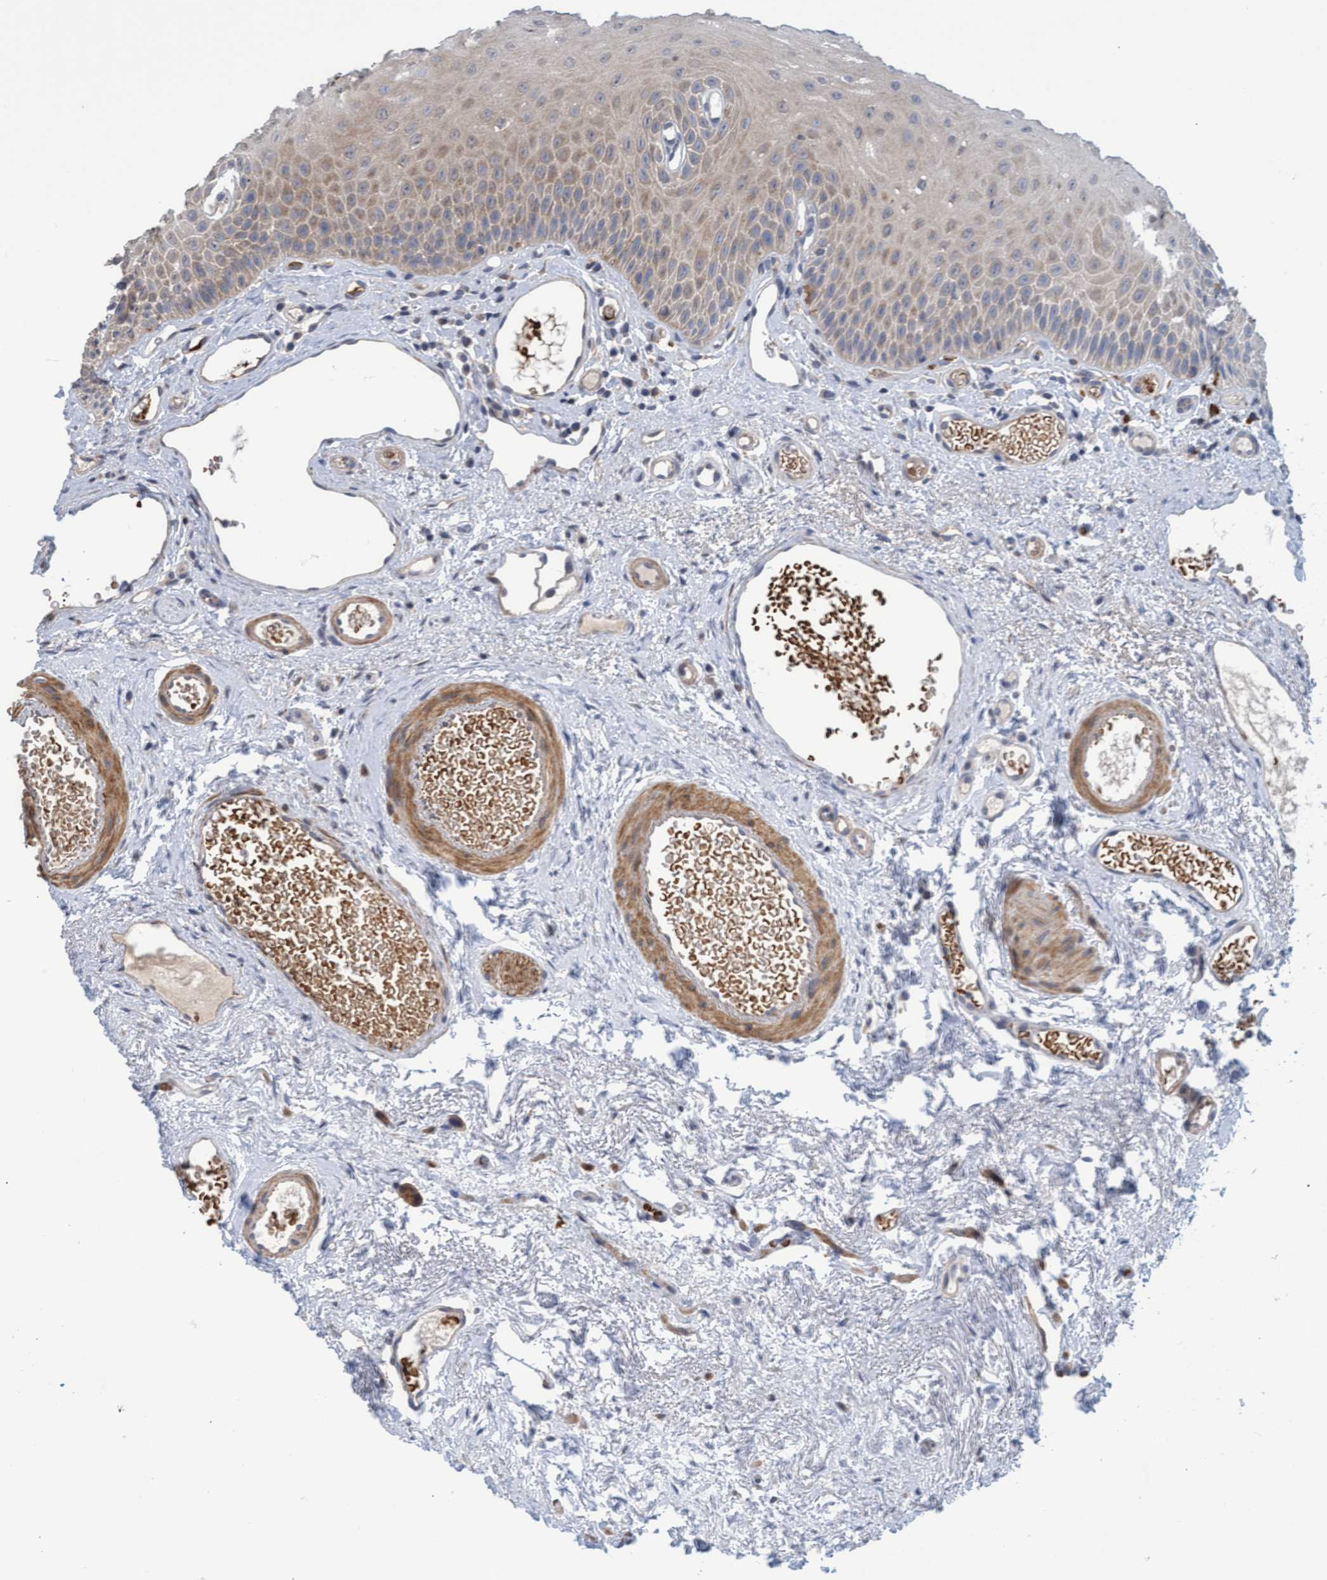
{"staining": {"intensity": "moderate", "quantity": "25%-75%", "location": "cytoplasmic/membranous"}, "tissue": "oral mucosa", "cell_type": "Squamous epithelial cells", "image_type": "normal", "snomed": [{"axis": "morphology", "description": "Normal tissue, NOS"}, {"axis": "topography", "description": "Skeletal muscle"}, {"axis": "topography", "description": "Oral tissue"}, {"axis": "topography", "description": "Peripheral nerve tissue"}], "caption": "Benign oral mucosa displays moderate cytoplasmic/membranous staining in about 25%-75% of squamous epithelial cells, visualized by immunohistochemistry. (DAB (3,3'-diaminobenzidine) IHC, brown staining for protein, blue staining for nuclei).", "gene": "NAA15", "patient": {"sex": "female", "age": 84}}